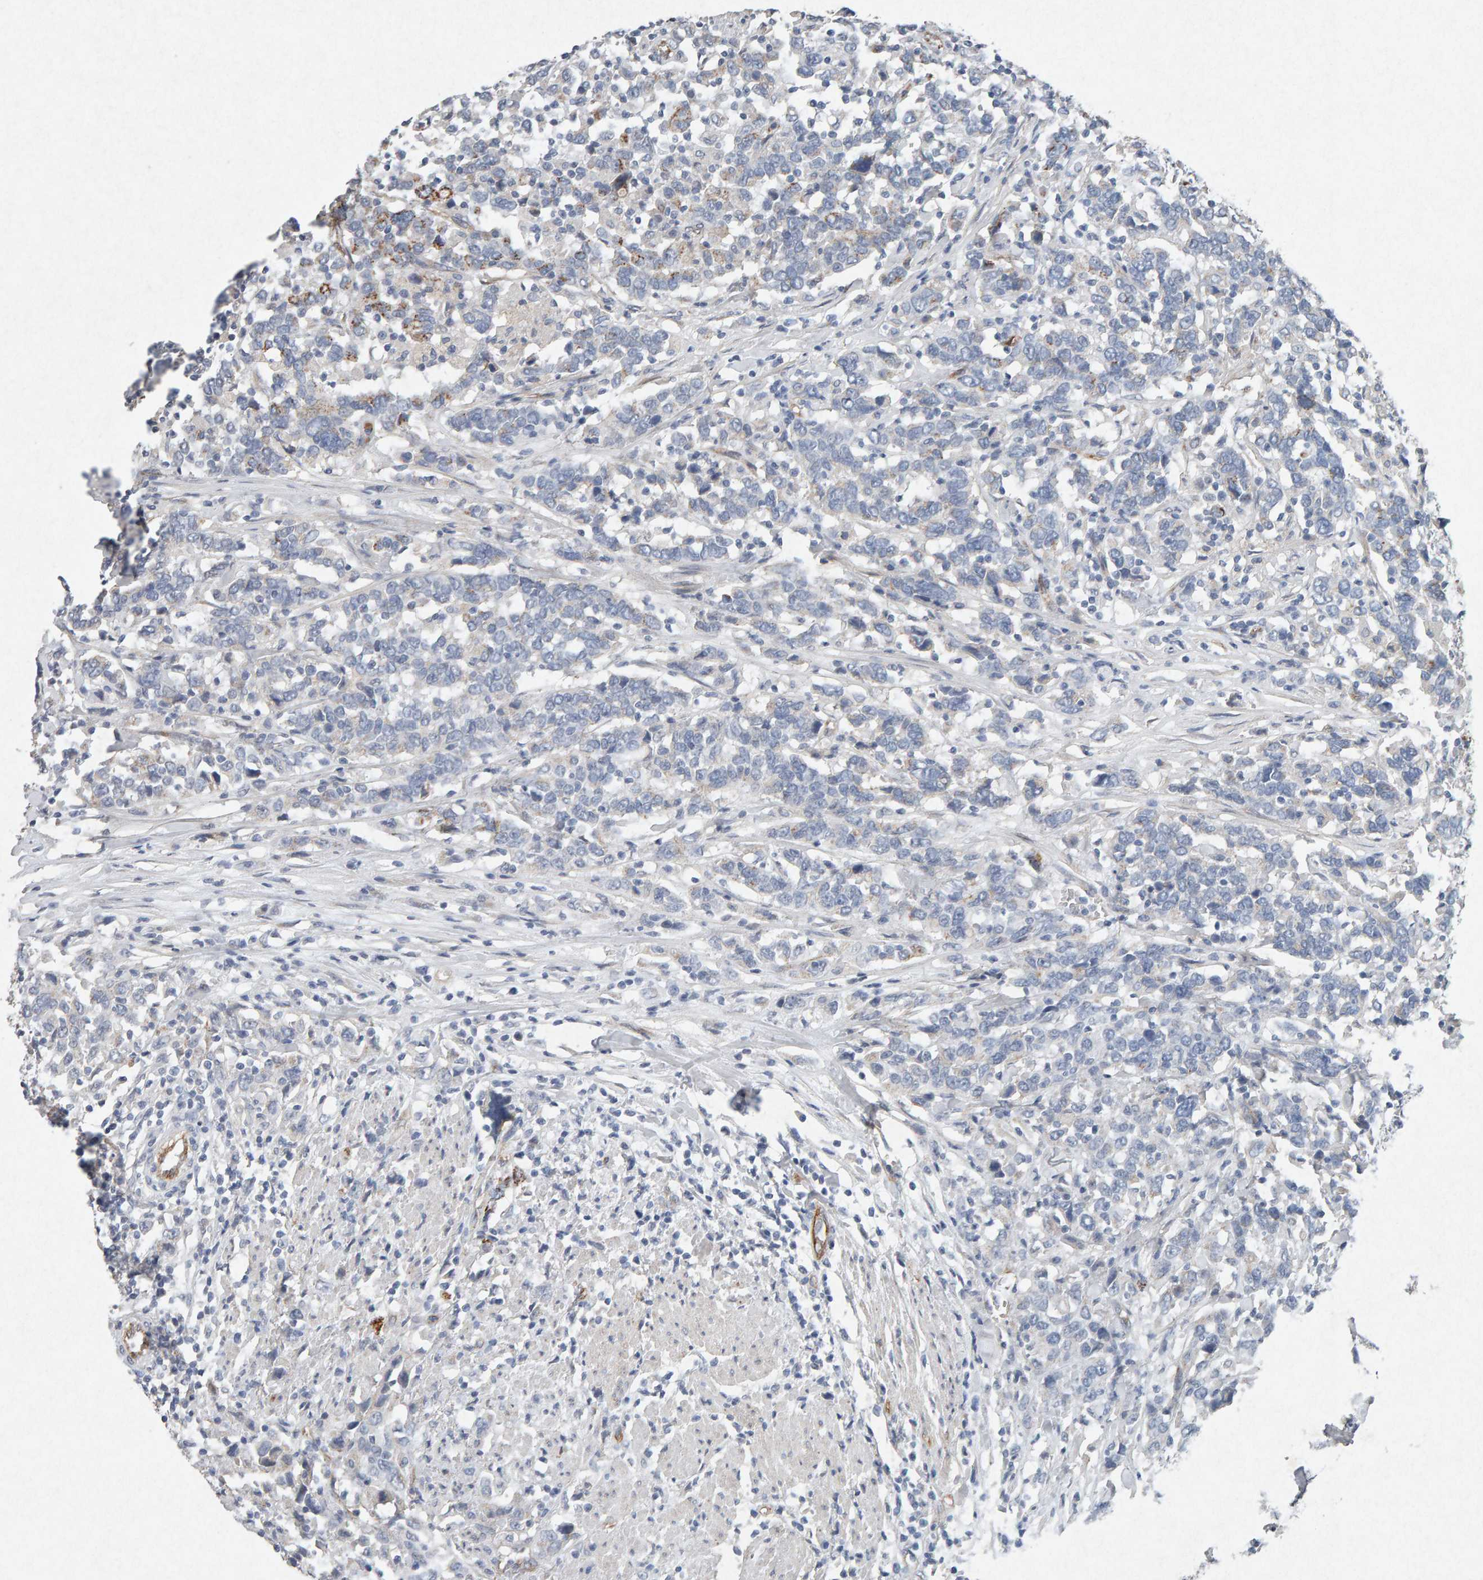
{"staining": {"intensity": "weak", "quantity": "<25%", "location": "cytoplasmic/membranous"}, "tissue": "urothelial cancer", "cell_type": "Tumor cells", "image_type": "cancer", "snomed": [{"axis": "morphology", "description": "Urothelial carcinoma, High grade"}, {"axis": "topography", "description": "Urinary bladder"}], "caption": "A micrograph of urothelial carcinoma (high-grade) stained for a protein reveals no brown staining in tumor cells. (Immunohistochemistry, brightfield microscopy, high magnification).", "gene": "PTPRM", "patient": {"sex": "male", "age": 61}}